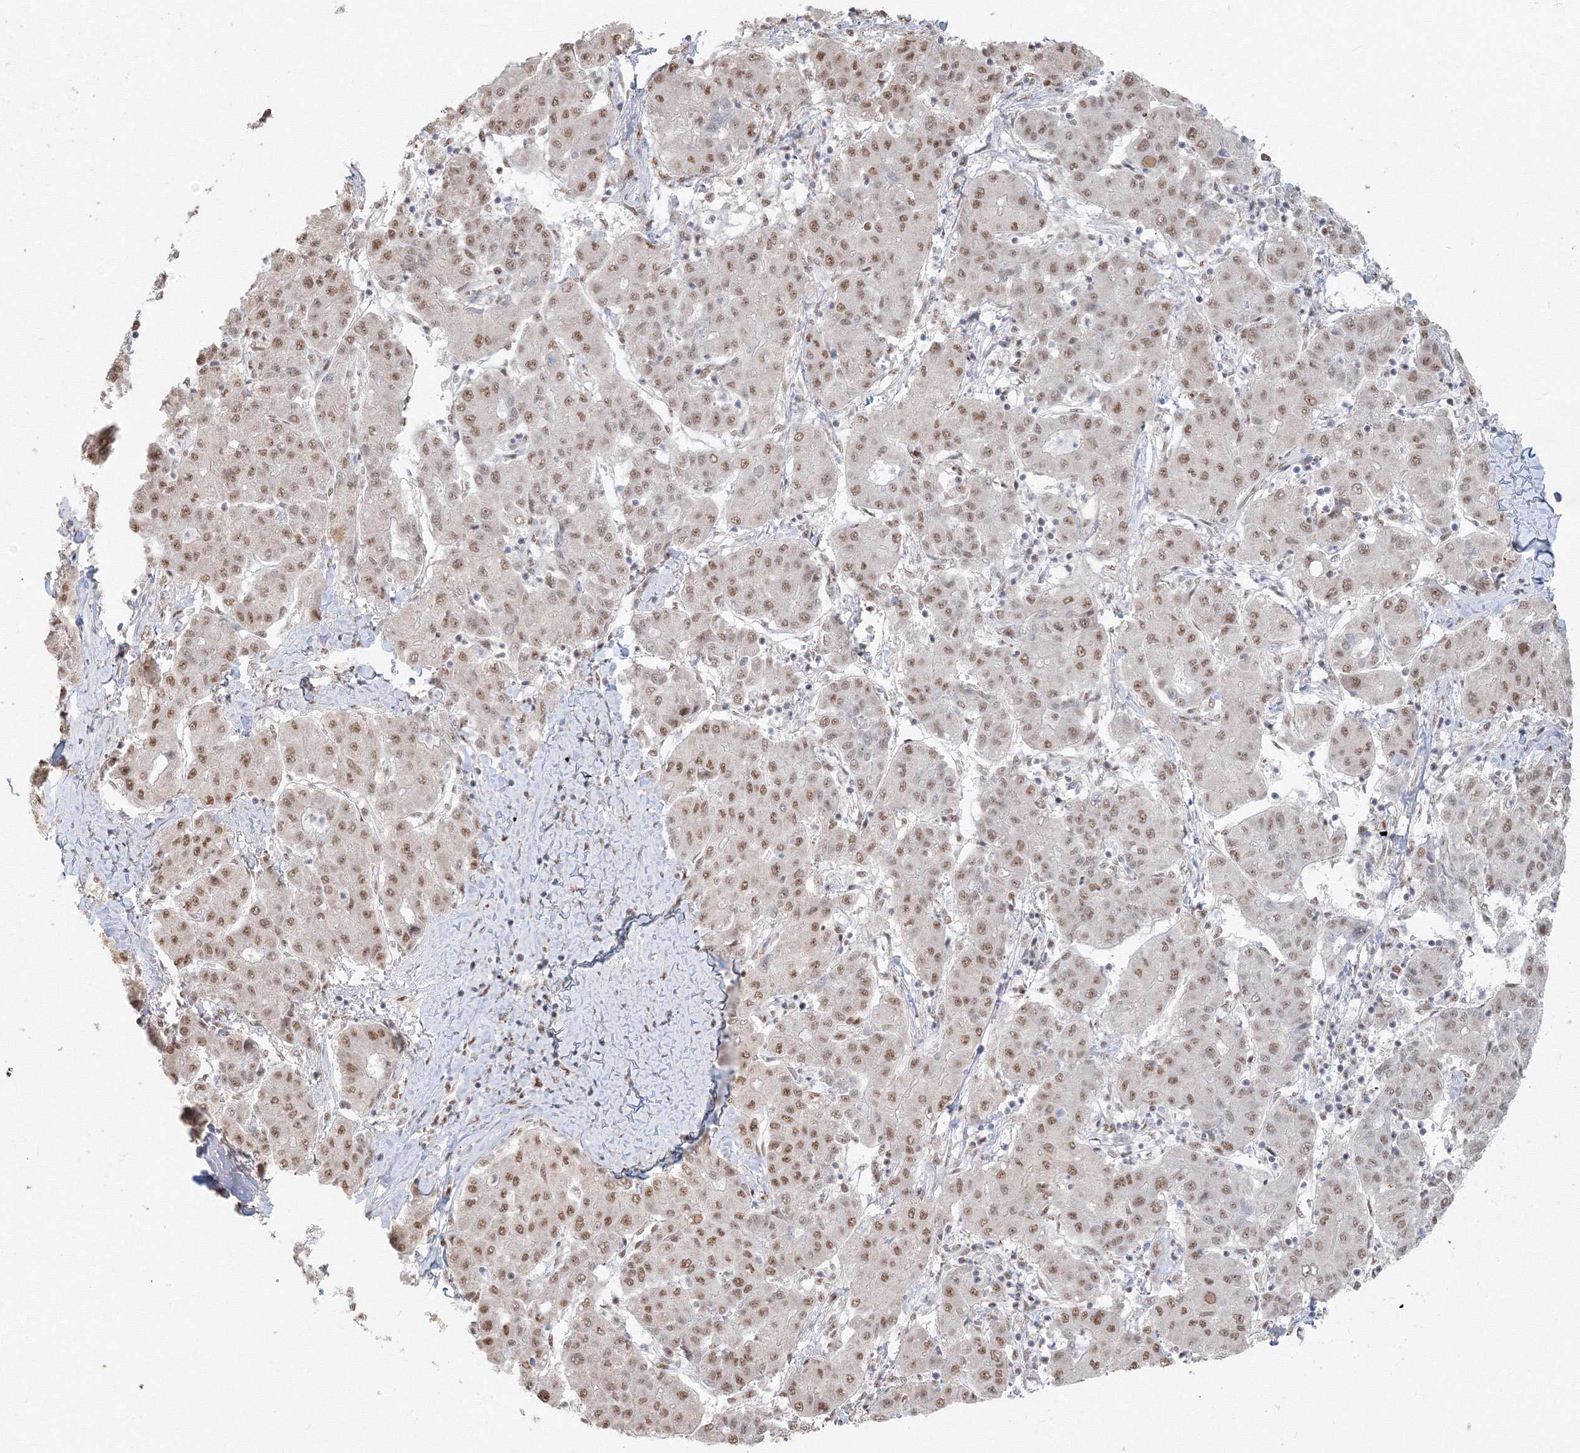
{"staining": {"intensity": "moderate", "quantity": ">75%", "location": "nuclear"}, "tissue": "liver cancer", "cell_type": "Tumor cells", "image_type": "cancer", "snomed": [{"axis": "morphology", "description": "Carcinoma, Hepatocellular, NOS"}, {"axis": "topography", "description": "Liver"}], "caption": "A brown stain shows moderate nuclear positivity of a protein in liver cancer tumor cells.", "gene": "PPP4R2", "patient": {"sex": "male", "age": 65}}